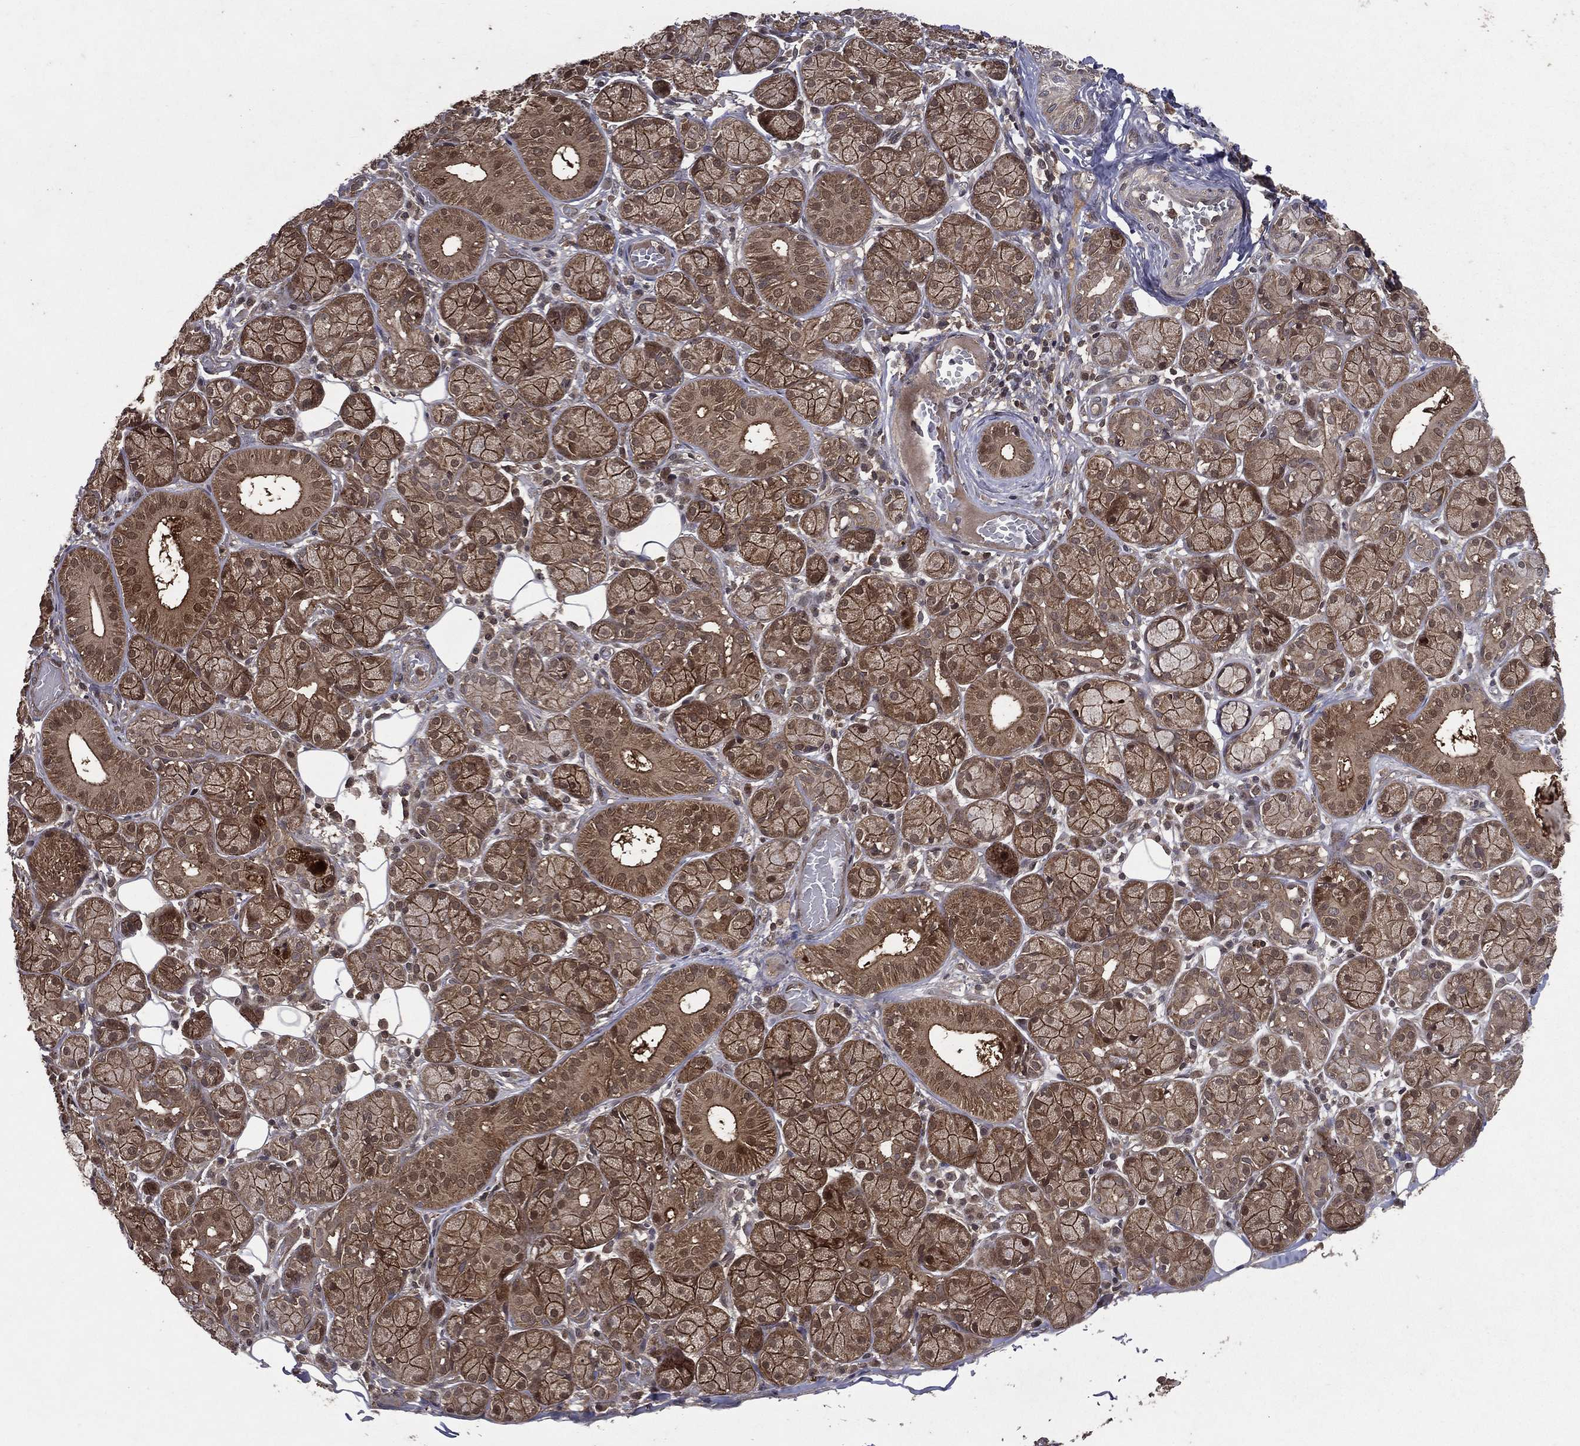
{"staining": {"intensity": "moderate", "quantity": ">75%", "location": "cytoplasmic/membranous,nuclear"}, "tissue": "salivary gland", "cell_type": "Glandular cells", "image_type": "normal", "snomed": [{"axis": "morphology", "description": "Normal tissue, NOS"}, {"axis": "topography", "description": "Salivary gland"}], "caption": "DAB immunohistochemical staining of normal salivary gland reveals moderate cytoplasmic/membranous,nuclear protein staining in about >75% of glandular cells.", "gene": "FGD1", "patient": {"sex": "male", "age": 71}}